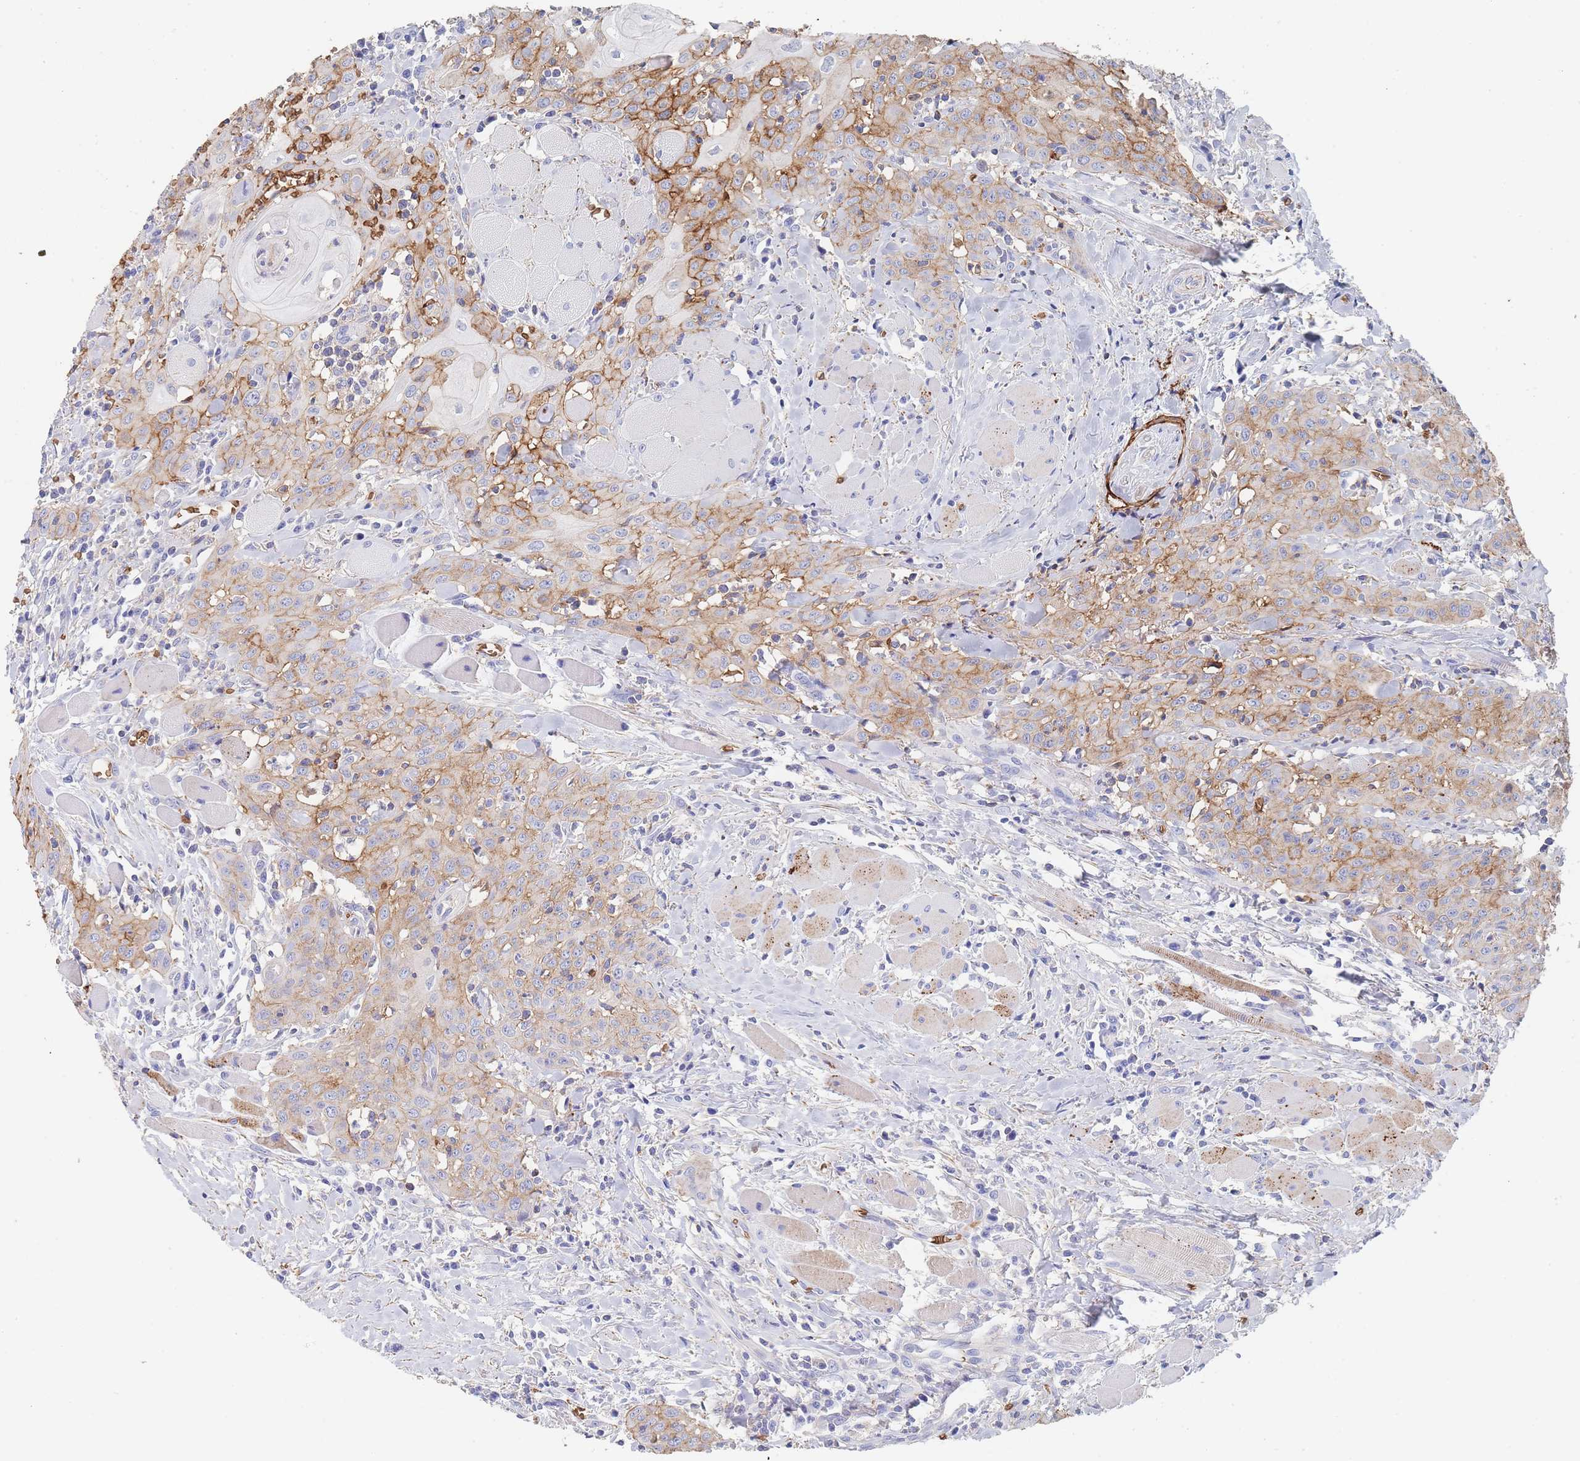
{"staining": {"intensity": "moderate", "quantity": "25%-75%", "location": "cytoplasmic/membranous"}, "tissue": "head and neck cancer", "cell_type": "Tumor cells", "image_type": "cancer", "snomed": [{"axis": "morphology", "description": "Squamous cell carcinoma, NOS"}, {"axis": "topography", "description": "Oral tissue"}, {"axis": "topography", "description": "Head-Neck"}], "caption": "Moderate cytoplasmic/membranous staining is present in approximately 25%-75% of tumor cells in squamous cell carcinoma (head and neck). (DAB = brown stain, brightfield microscopy at high magnification).", "gene": "SLC2A1", "patient": {"sex": "female", "age": 70}}